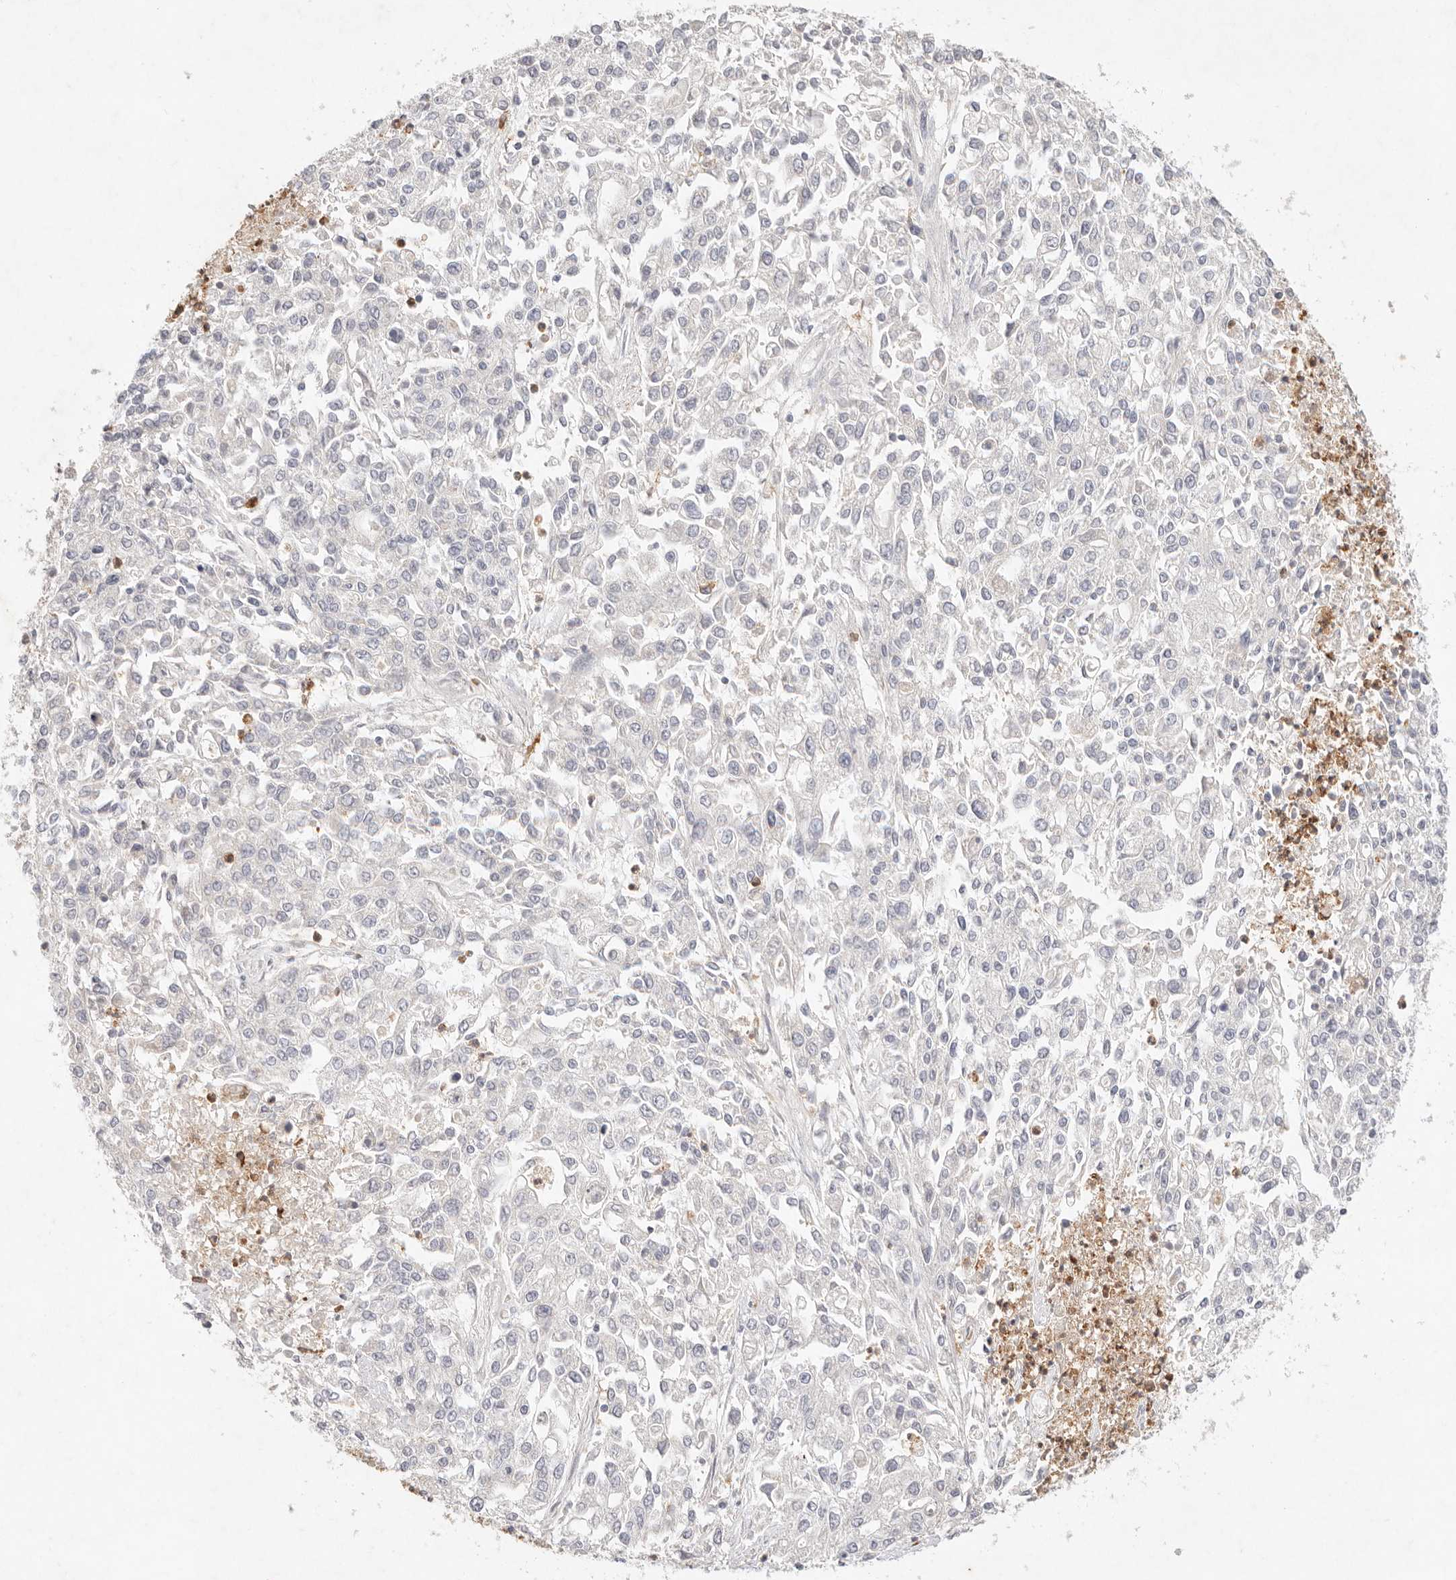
{"staining": {"intensity": "negative", "quantity": "none", "location": "none"}, "tissue": "endometrial cancer", "cell_type": "Tumor cells", "image_type": "cancer", "snomed": [{"axis": "morphology", "description": "Adenocarcinoma, NOS"}, {"axis": "topography", "description": "Endometrium"}], "caption": "DAB immunohistochemical staining of human endometrial adenocarcinoma displays no significant staining in tumor cells.", "gene": "GPR84", "patient": {"sex": "female", "age": 49}}